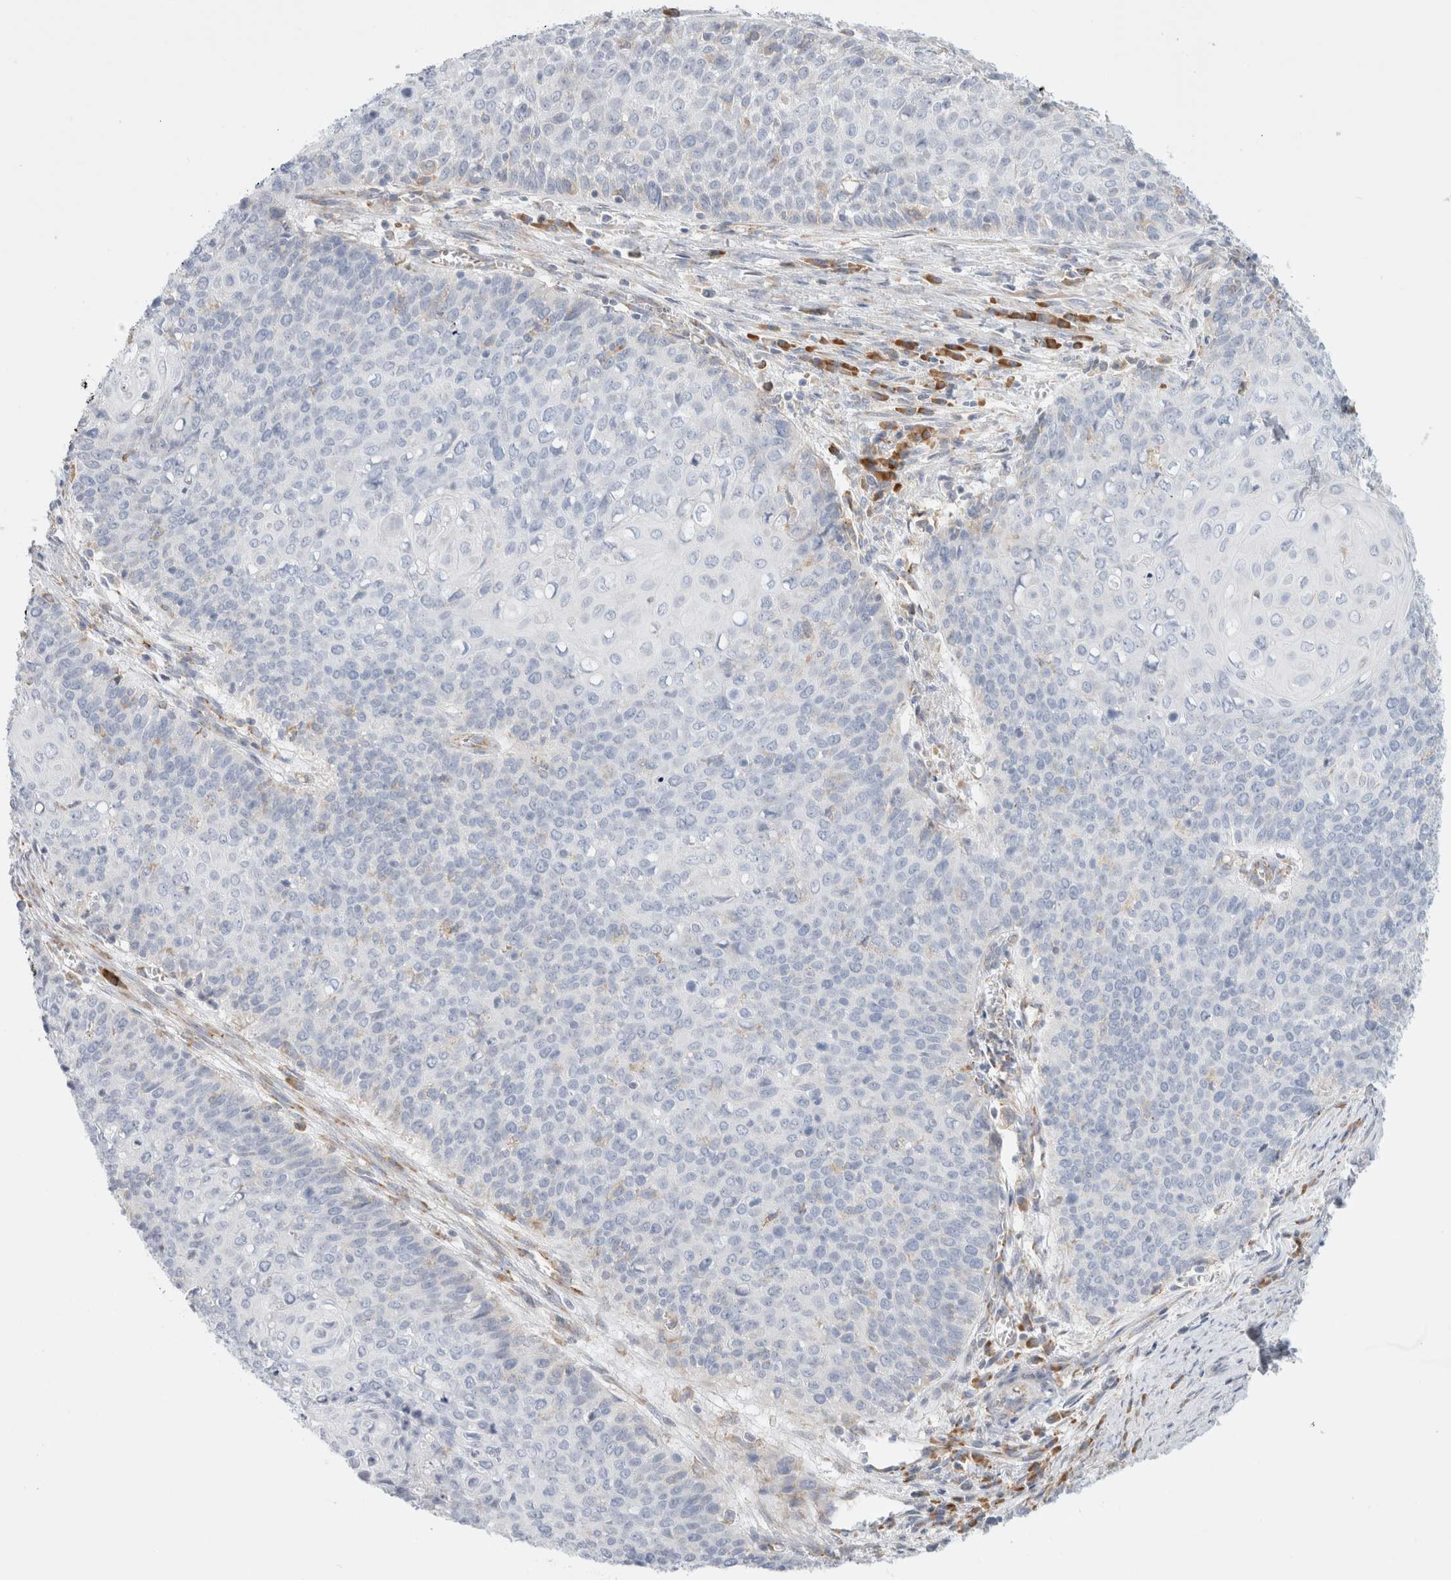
{"staining": {"intensity": "negative", "quantity": "none", "location": "none"}, "tissue": "cervical cancer", "cell_type": "Tumor cells", "image_type": "cancer", "snomed": [{"axis": "morphology", "description": "Squamous cell carcinoma, NOS"}, {"axis": "topography", "description": "Cervix"}], "caption": "The histopathology image shows no staining of tumor cells in cervical squamous cell carcinoma.", "gene": "CSK", "patient": {"sex": "female", "age": 39}}